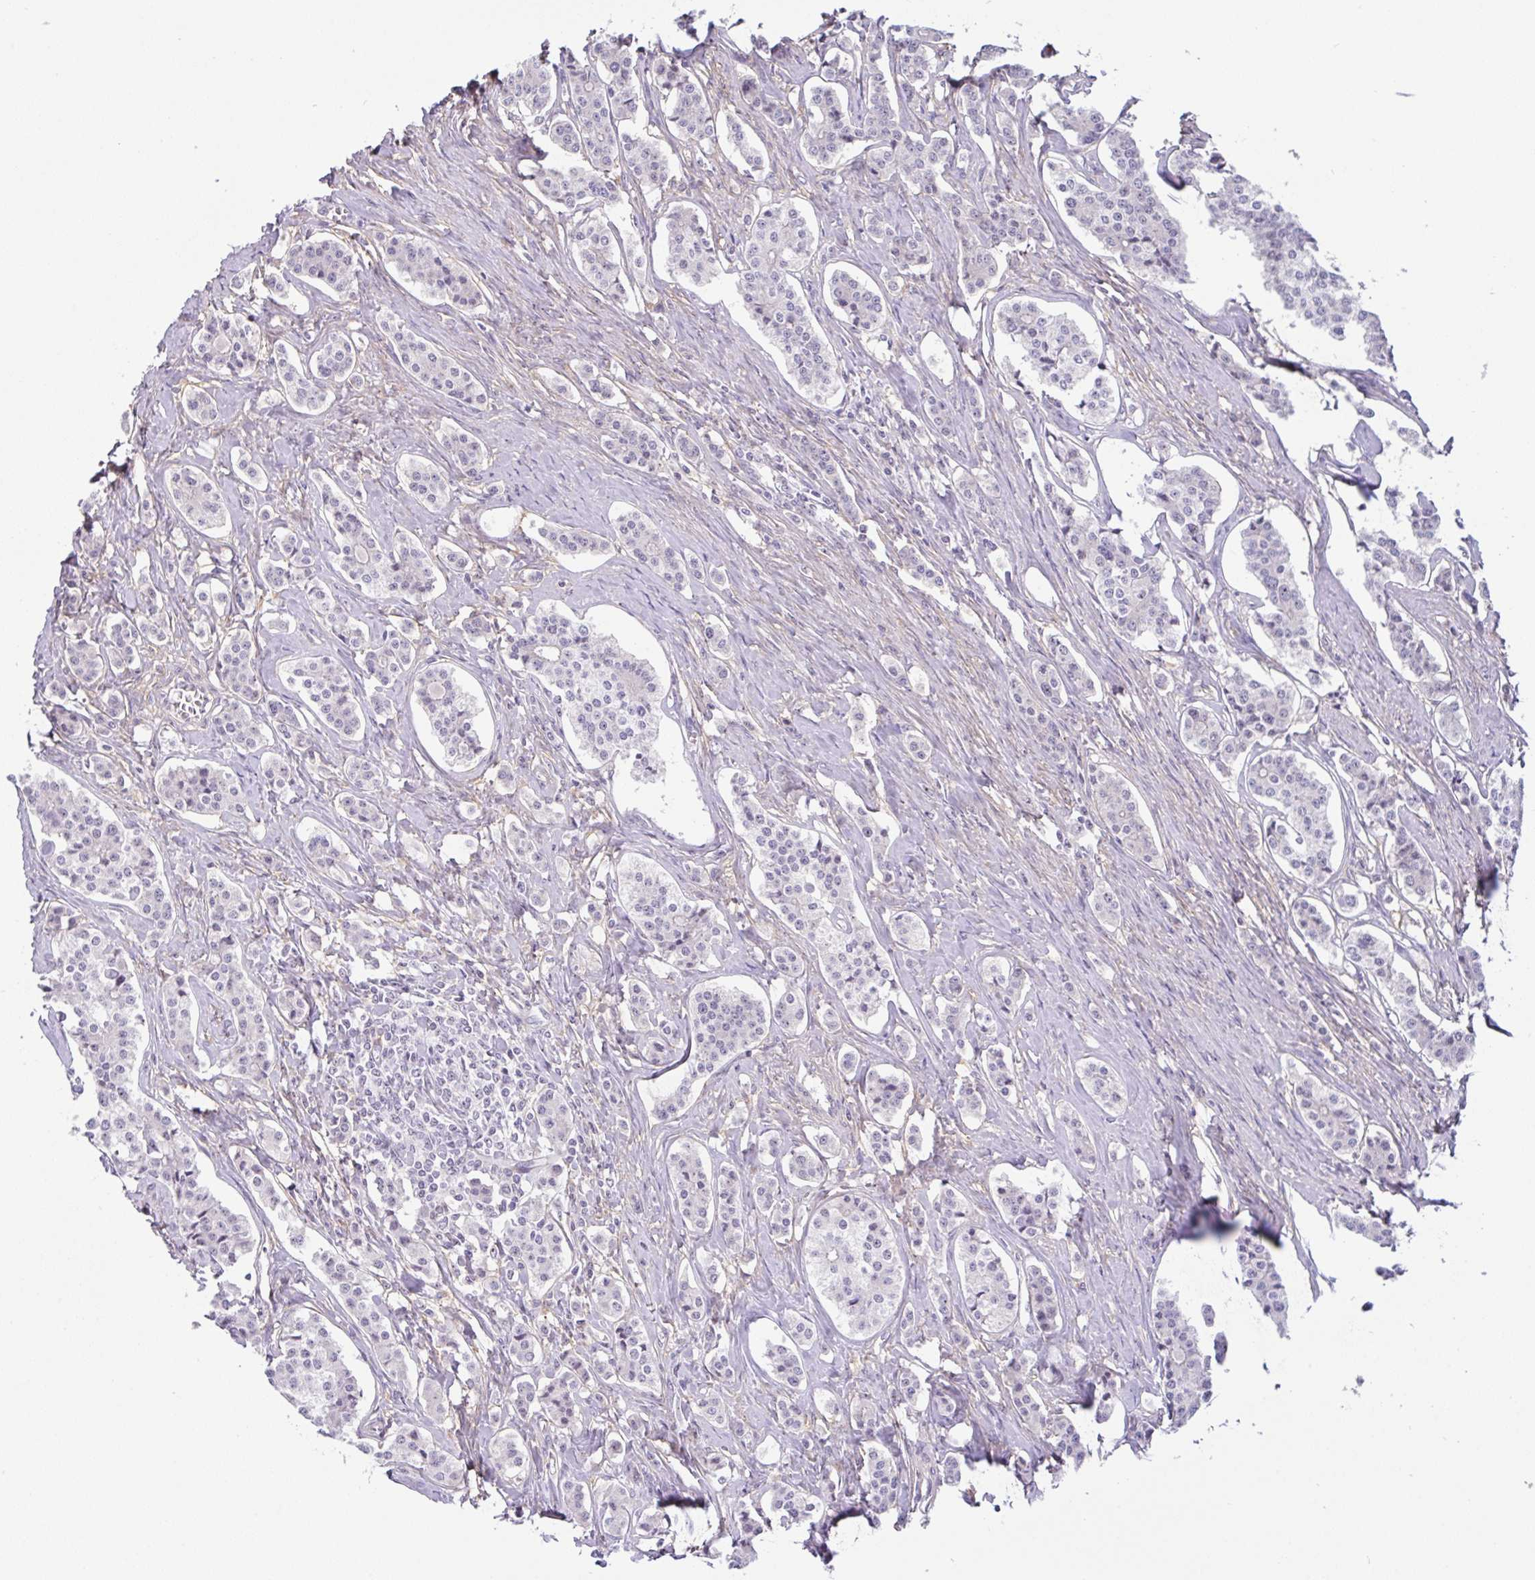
{"staining": {"intensity": "negative", "quantity": "none", "location": "none"}, "tissue": "carcinoid", "cell_type": "Tumor cells", "image_type": "cancer", "snomed": [{"axis": "morphology", "description": "Carcinoid, malignant, NOS"}, {"axis": "topography", "description": "Small intestine"}], "caption": "DAB (3,3'-diaminobenzidine) immunohistochemical staining of human carcinoid (malignant) reveals no significant expression in tumor cells.", "gene": "MXRA8", "patient": {"sex": "male", "age": 63}}